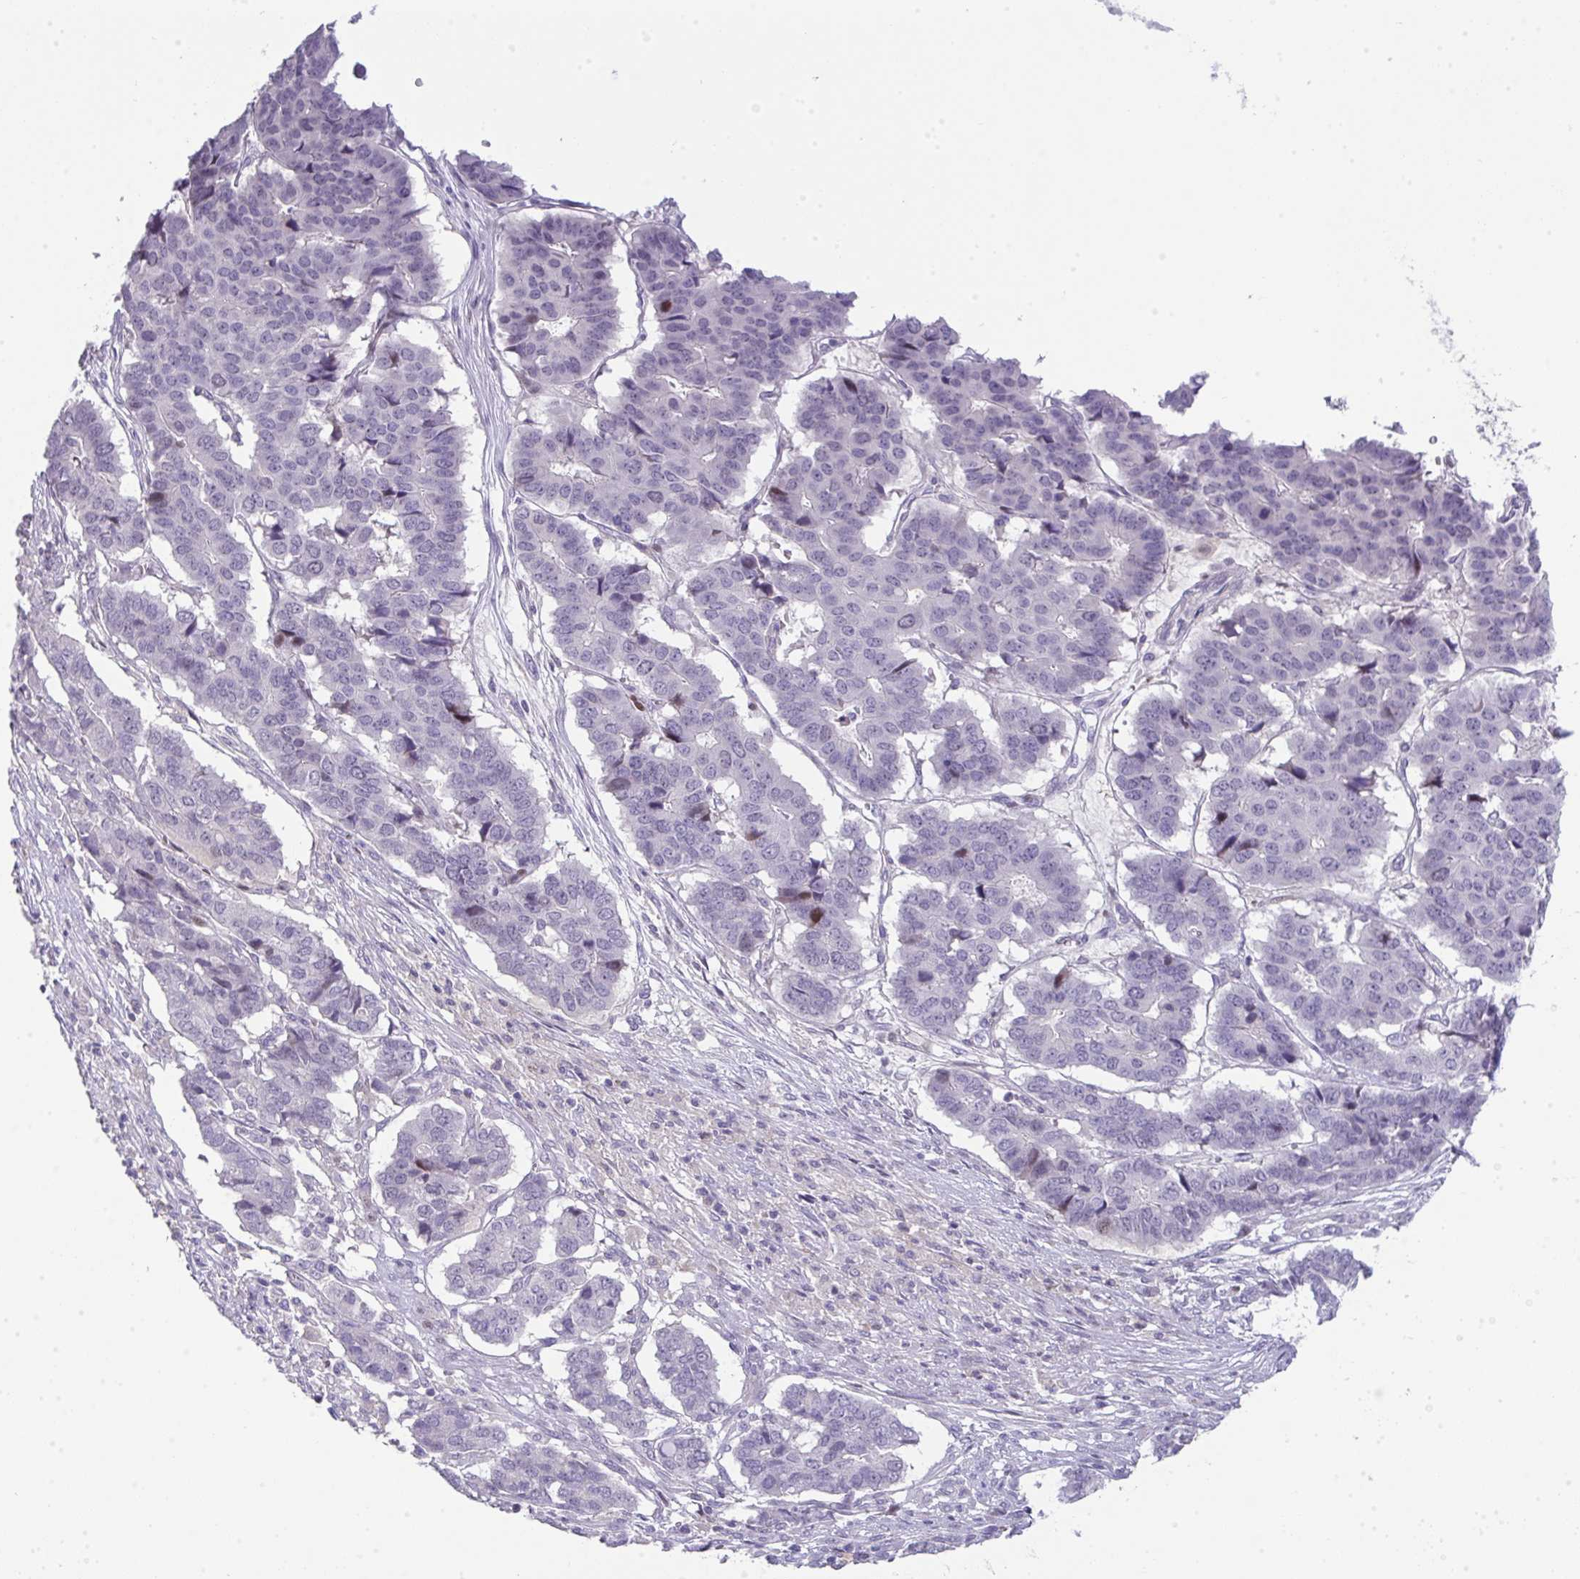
{"staining": {"intensity": "moderate", "quantity": "<25%", "location": "nuclear"}, "tissue": "pancreatic cancer", "cell_type": "Tumor cells", "image_type": "cancer", "snomed": [{"axis": "morphology", "description": "Adenocarcinoma, NOS"}, {"axis": "topography", "description": "Pancreas"}], "caption": "There is low levels of moderate nuclear staining in tumor cells of pancreatic adenocarcinoma, as demonstrated by immunohistochemical staining (brown color).", "gene": "GALNT16", "patient": {"sex": "male", "age": 50}}